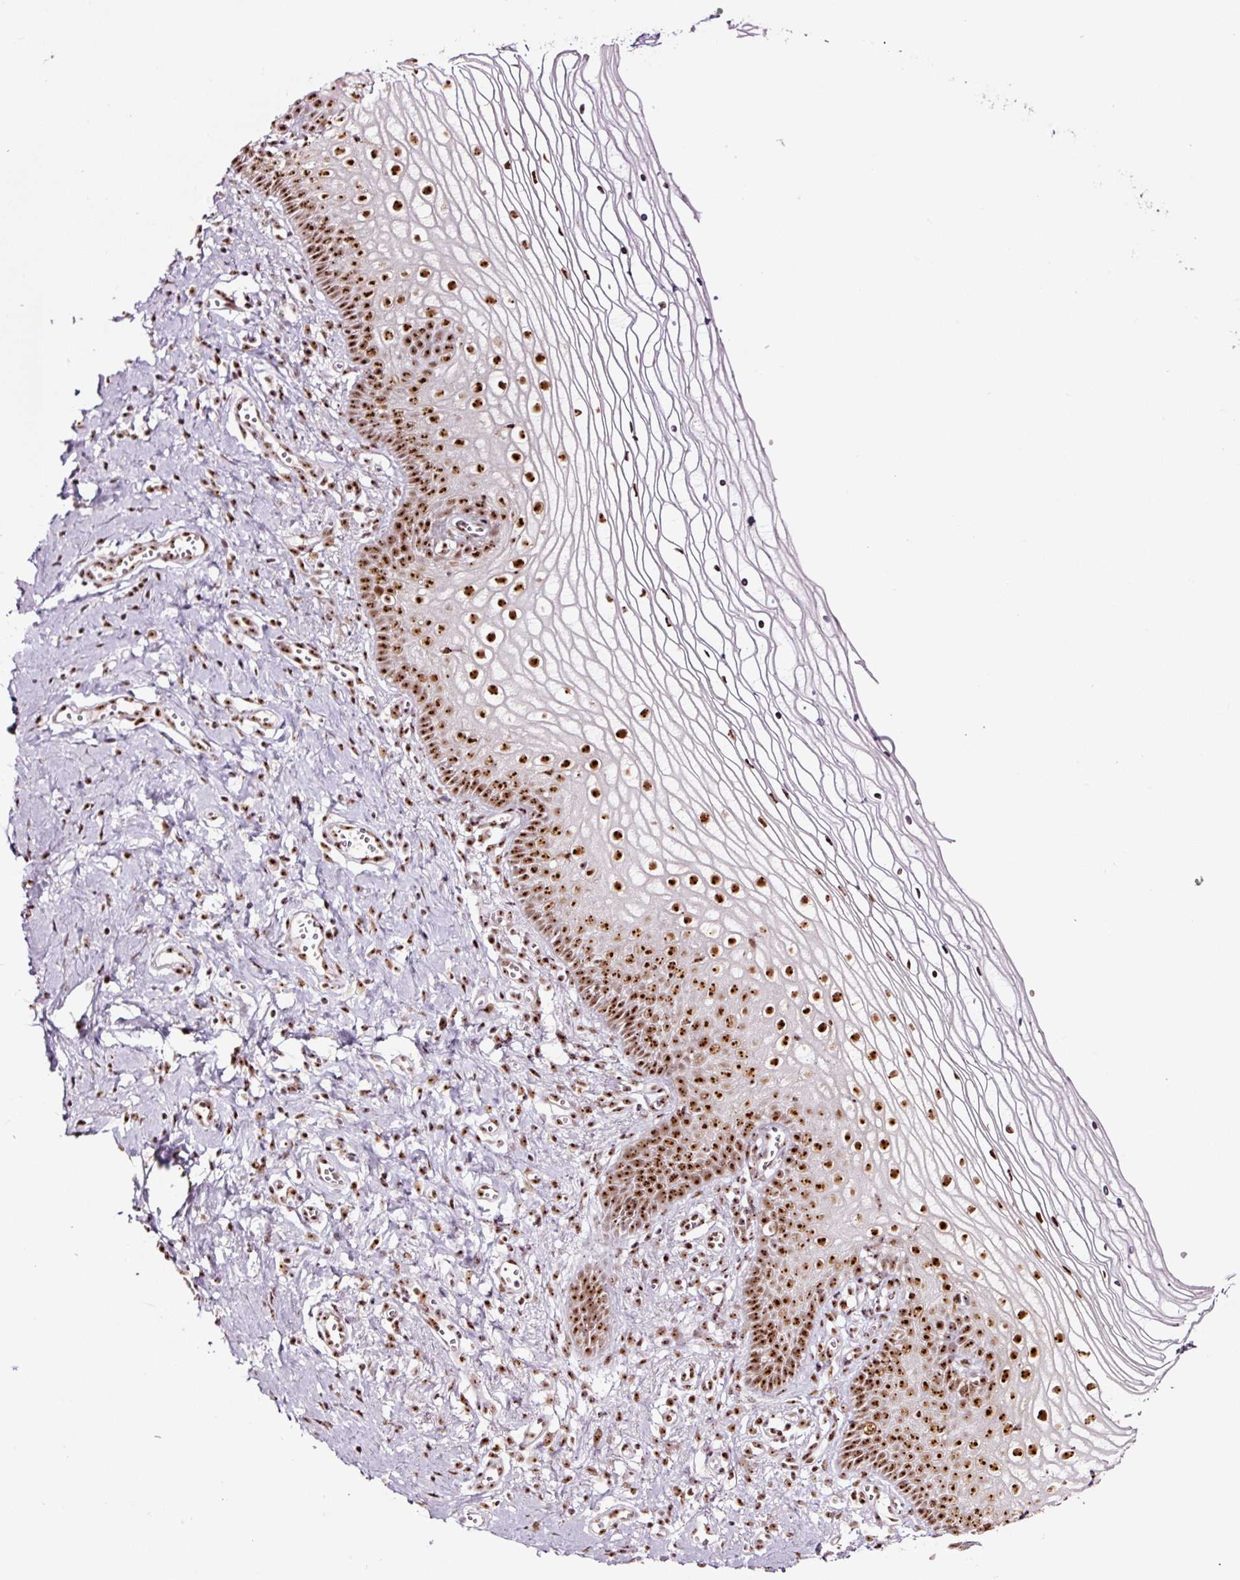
{"staining": {"intensity": "strong", "quantity": ">75%", "location": "nuclear"}, "tissue": "vagina", "cell_type": "Squamous epithelial cells", "image_type": "normal", "snomed": [{"axis": "morphology", "description": "Normal tissue, NOS"}, {"axis": "topography", "description": "Vagina"}], "caption": "High-power microscopy captured an IHC photomicrograph of unremarkable vagina, revealing strong nuclear staining in approximately >75% of squamous epithelial cells. (Stains: DAB in brown, nuclei in blue, Microscopy: brightfield microscopy at high magnification).", "gene": "GNL3", "patient": {"sex": "female", "age": 56}}